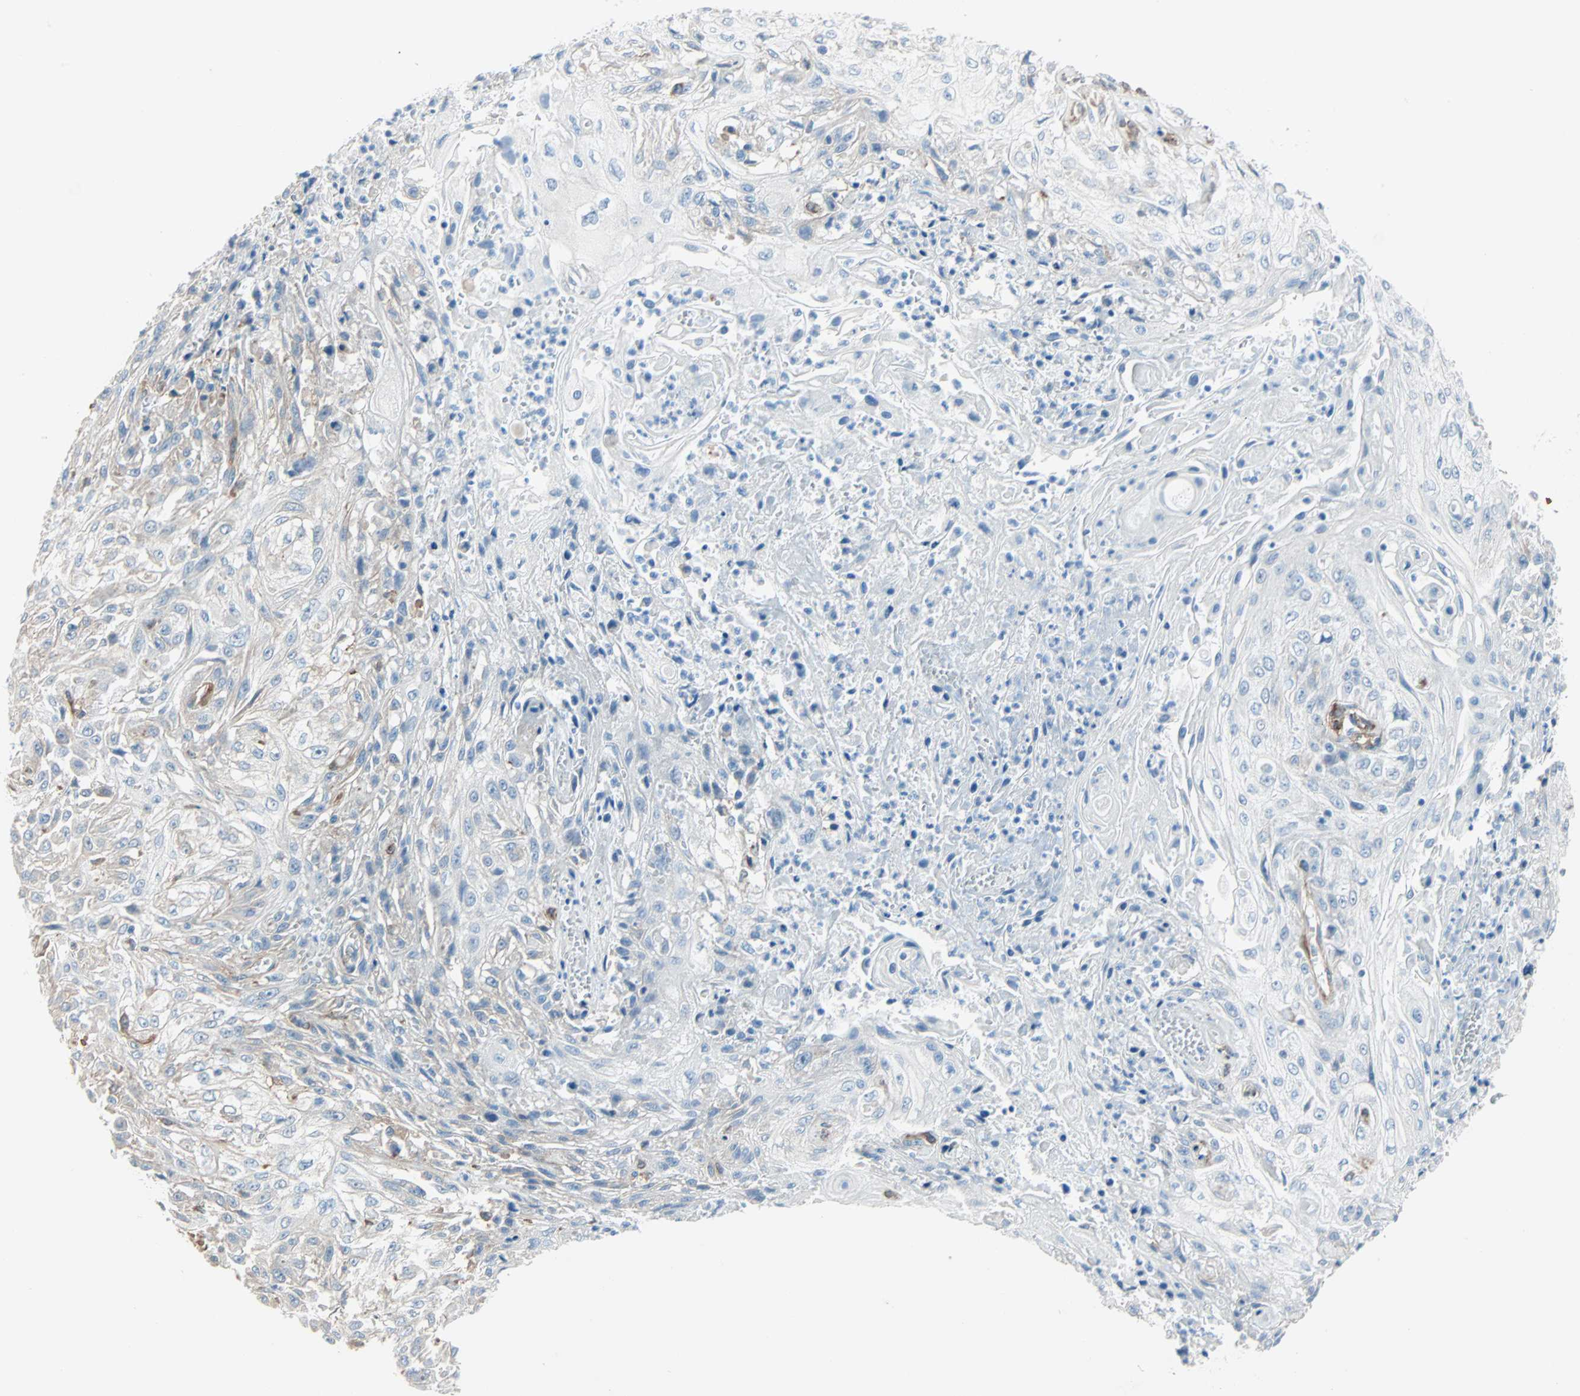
{"staining": {"intensity": "weak", "quantity": "<25%", "location": "cytoplasmic/membranous"}, "tissue": "skin cancer", "cell_type": "Tumor cells", "image_type": "cancer", "snomed": [{"axis": "morphology", "description": "Squamous cell carcinoma, NOS"}, {"axis": "morphology", "description": "Squamous cell carcinoma, metastatic, NOS"}, {"axis": "topography", "description": "Skin"}, {"axis": "topography", "description": "Lymph node"}], "caption": "Tumor cells are negative for protein expression in human skin cancer.", "gene": "EPB41L2", "patient": {"sex": "male", "age": 75}}